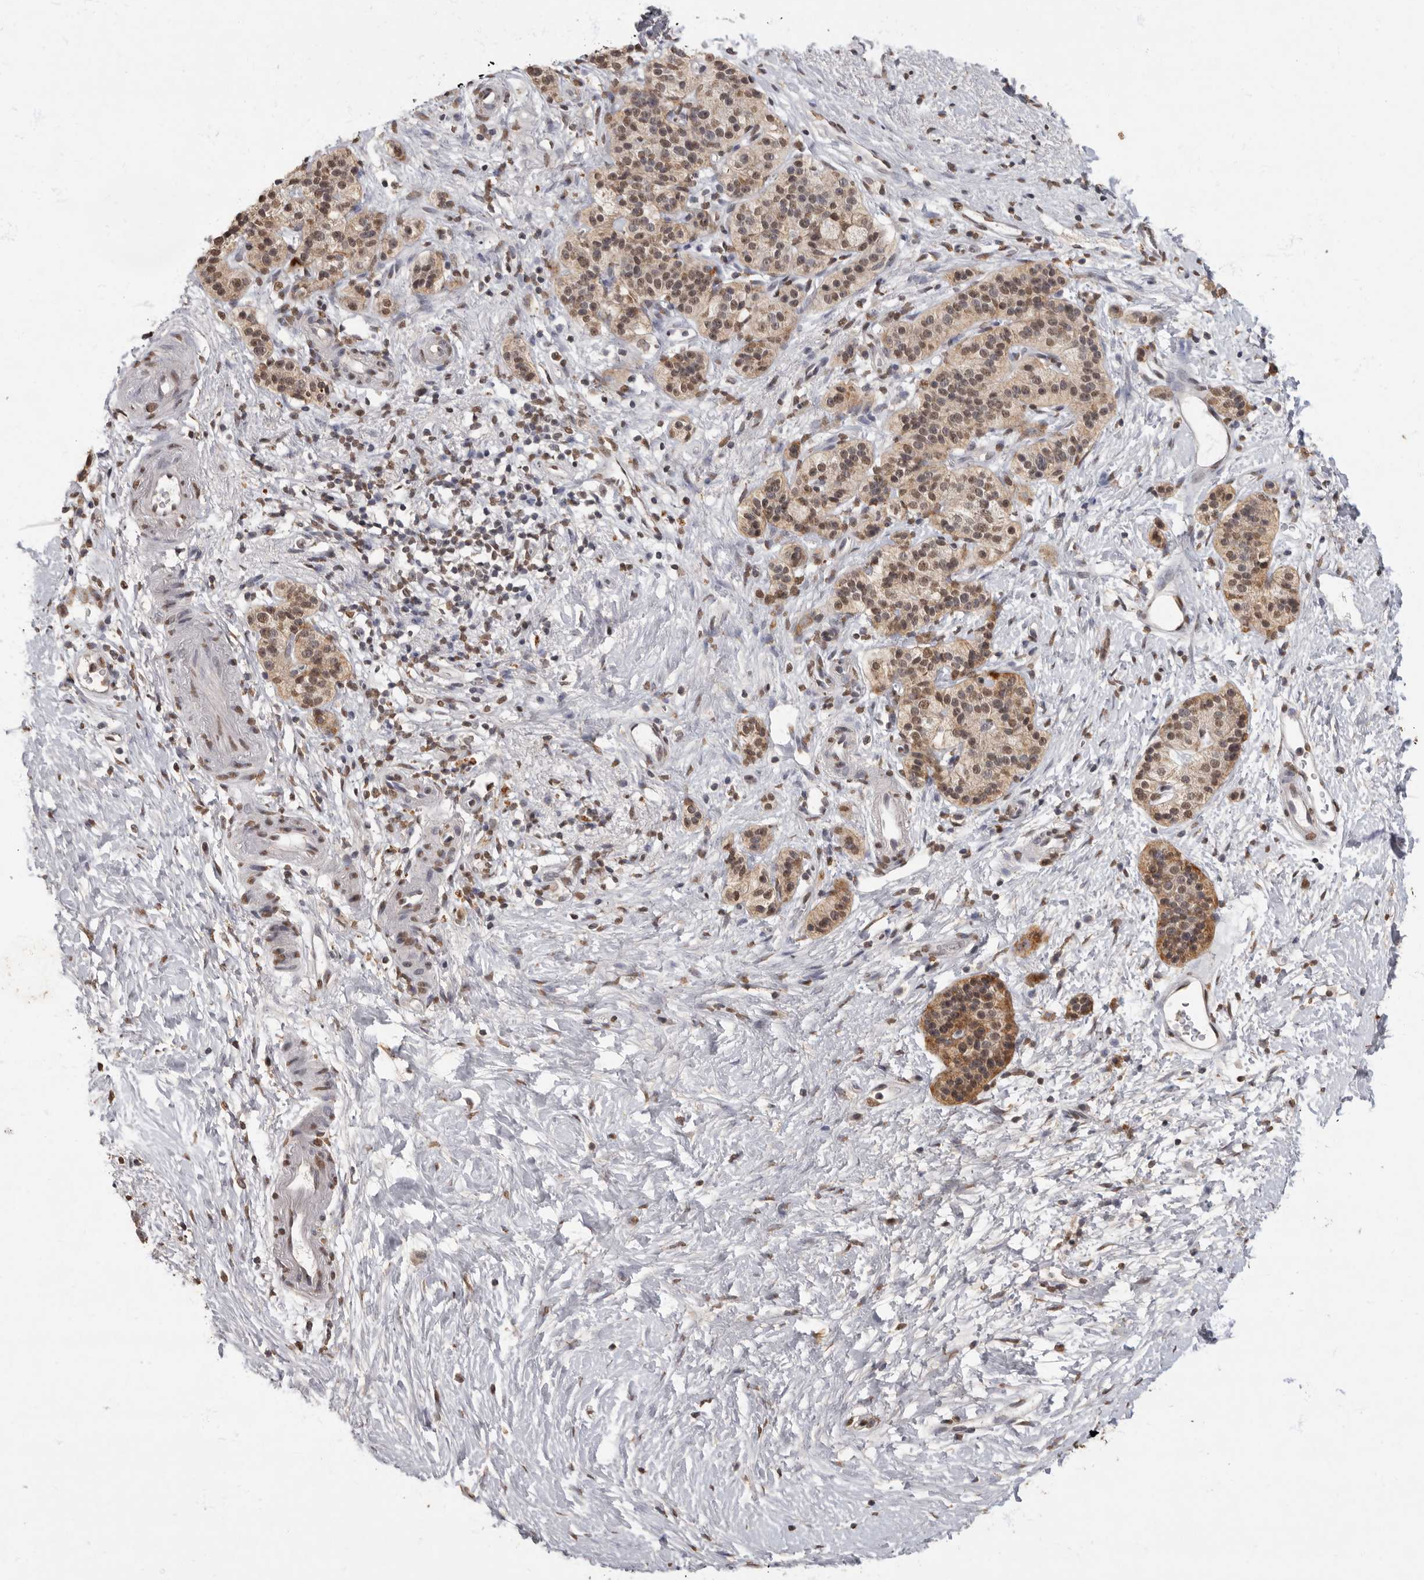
{"staining": {"intensity": "weak", "quantity": ">75%", "location": "cytoplasmic/membranous,nuclear"}, "tissue": "pancreatic cancer", "cell_type": "Tumor cells", "image_type": "cancer", "snomed": [{"axis": "morphology", "description": "Adenocarcinoma, NOS"}, {"axis": "topography", "description": "Pancreas"}], "caption": "Pancreatic cancer (adenocarcinoma) was stained to show a protein in brown. There is low levels of weak cytoplasmic/membranous and nuclear positivity in about >75% of tumor cells.", "gene": "NBL1", "patient": {"sex": "male", "age": 50}}